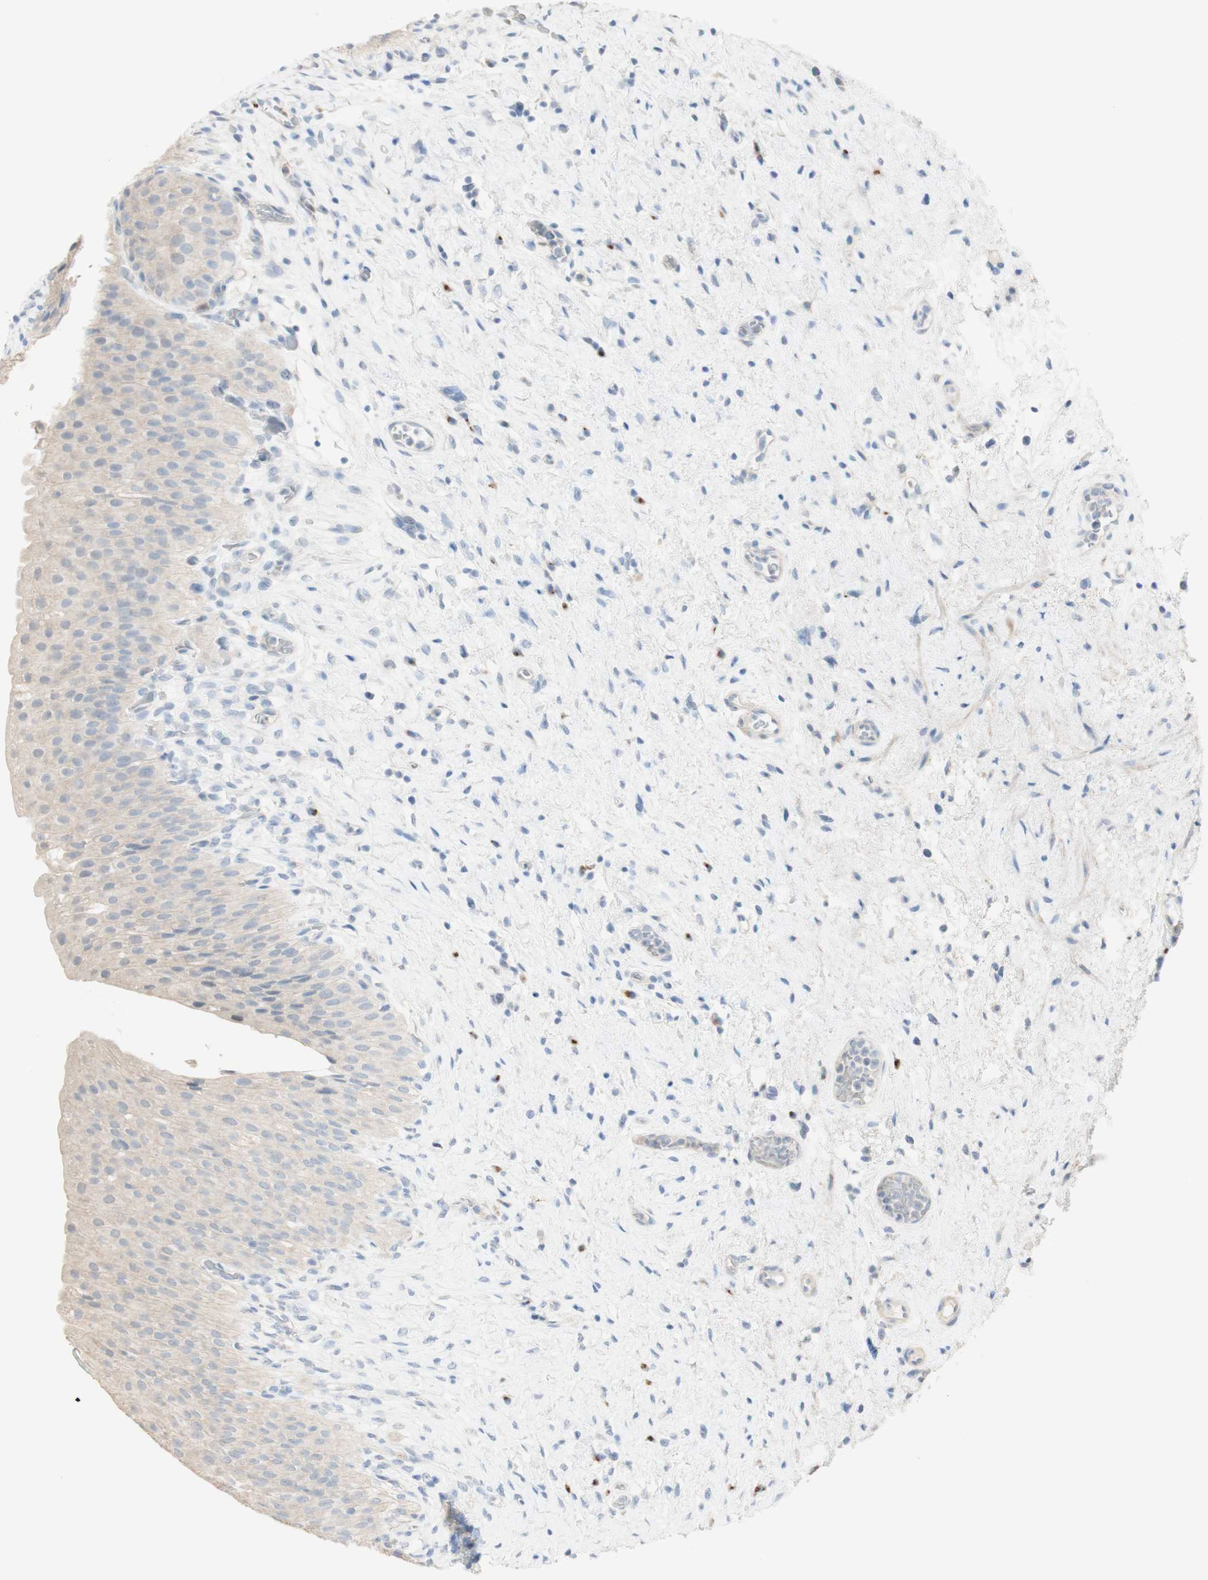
{"staining": {"intensity": "weak", "quantity": "25%-75%", "location": "cytoplasmic/membranous"}, "tissue": "urinary bladder", "cell_type": "Urothelial cells", "image_type": "normal", "snomed": [{"axis": "morphology", "description": "Normal tissue, NOS"}, {"axis": "morphology", "description": "Urothelial carcinoma, High grade"}, {"axis": "topography", "description": "Urinary bladder"}], "caption": "This micrograph reveals immunohistochemistry (IHC) staining of unremarkable urinary bladder, with low weak cytoplasmic/membranous positivity in about 25%-75% of urothelial cells.", "gene": "MANEA", "patient": {"sex": "male", "age": 46}}